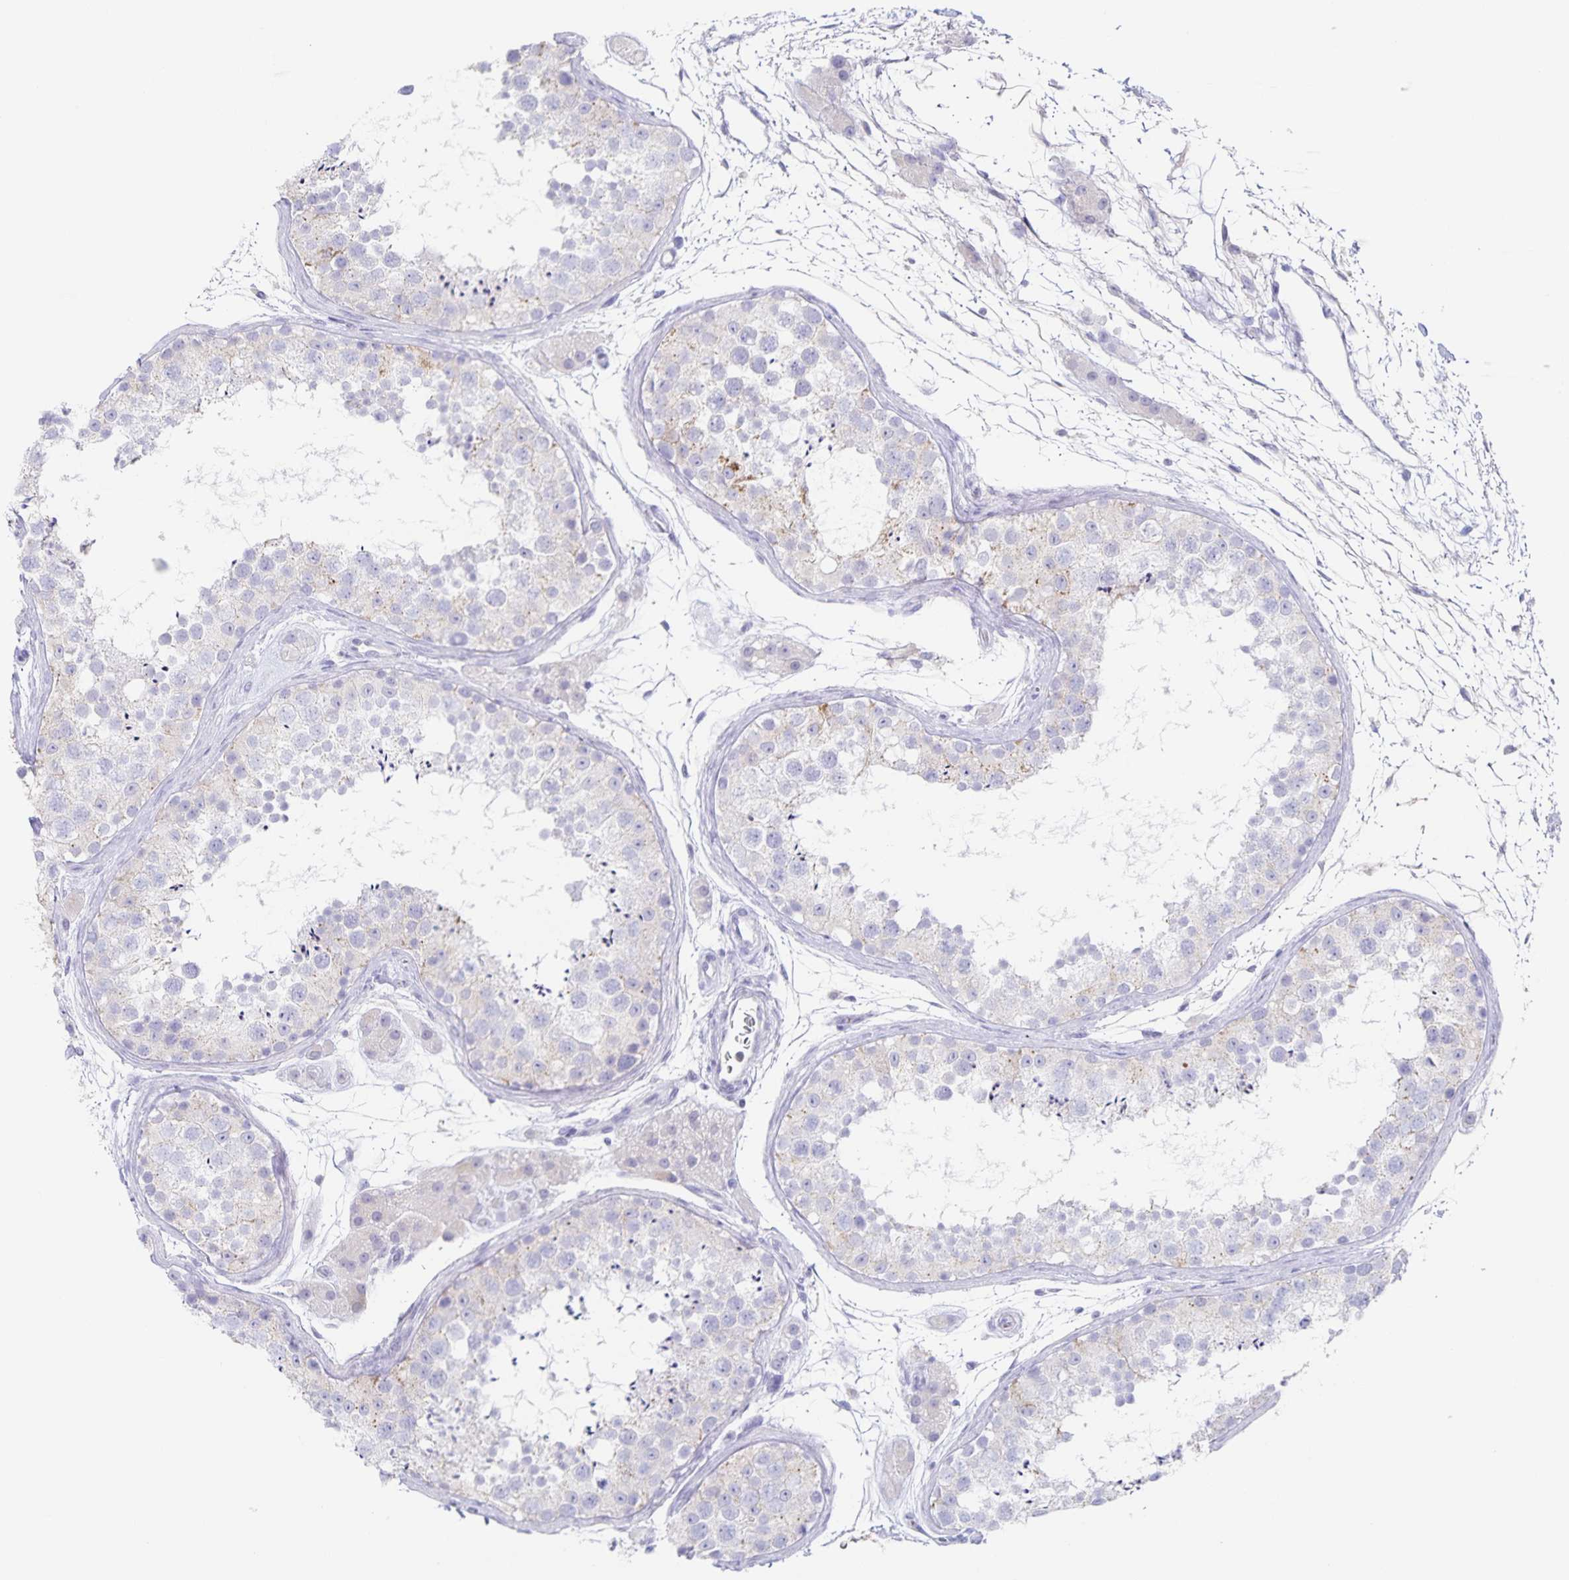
{"staining": {"intensity": "moderate", "quantity": "<25%", "location": "cytoplasmic/membranous"}, "tissue": "testis", "cell_type": "Cells in seminiferous ducts", "image_type": "normal", "snomed": [{"axis": "morphology", "description": "Normal tissue, NOS"}, {"axis": "topography", "description": "Testis"}], "caption": "Protein staining displays moderate cytoplasmic/membranous expression in approximately <25% of cells in seminiferous ducts in benign testis.", "gene": "RPL36A", "patient": {"sex": "male", "age": 41}}